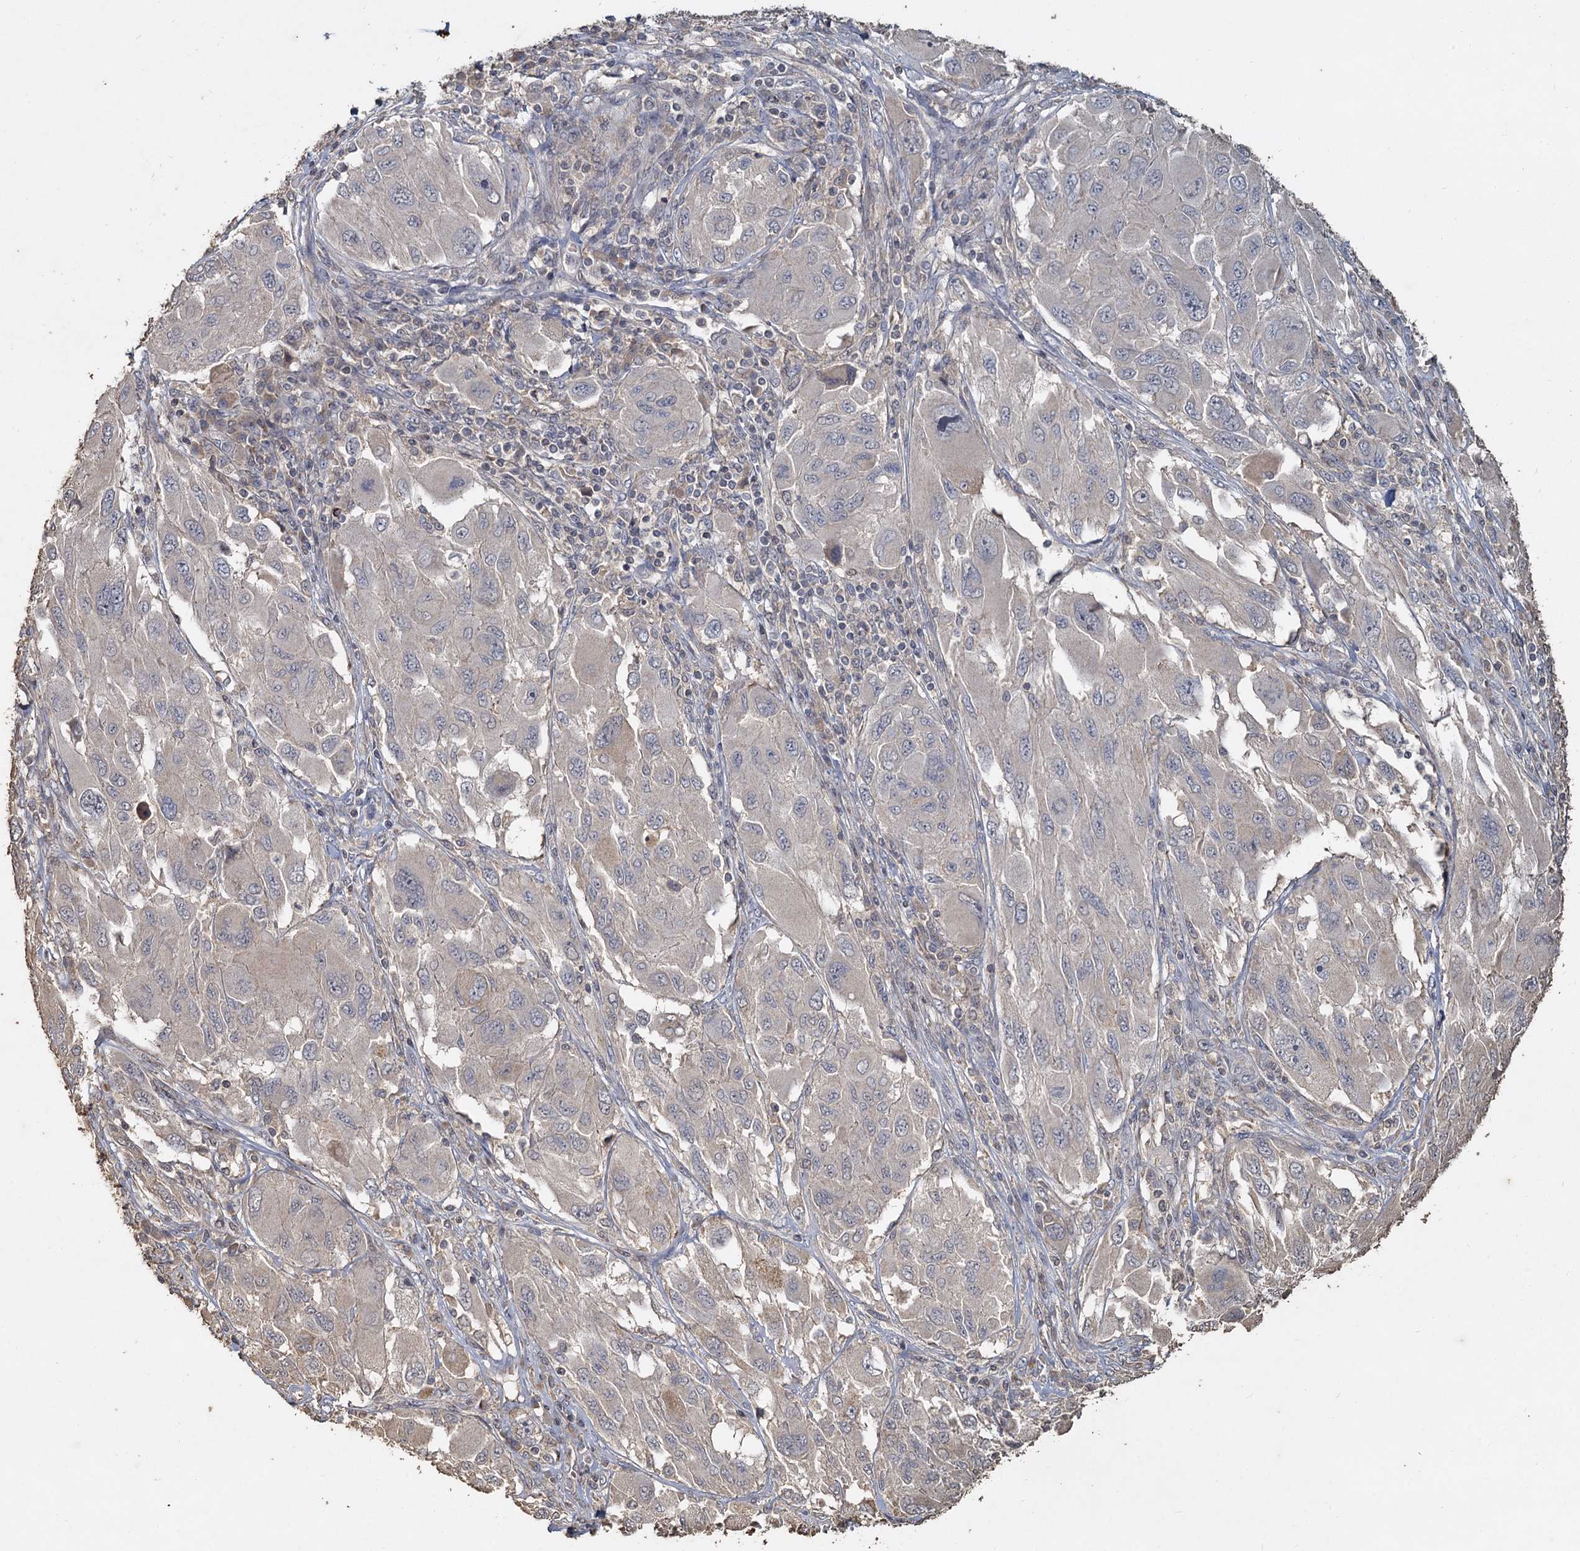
{"staining": {"intensity": "negative", "quantity": "none", "location": "none"}, "tissue": "melanoma", "cell_type": "Tumor cells", "image_type": "cancer", "snomed": [{"axis": "morphology", "description": "Malignant melanoma, NOS"}, {"axis": "topography", "description": "Skin"}], "caption": "This histopathology image is of melanoma stained with immunohistochemistry to label a protein in brown with the nuclei are counter-stained blue. There is no expression in tumor cells. The staining is performed using DAB brown chromogen with nuclei counter-stained in using hematoxylin.", "gene": "CCDC61", "patient": {"sex": "female", "age": 91}}